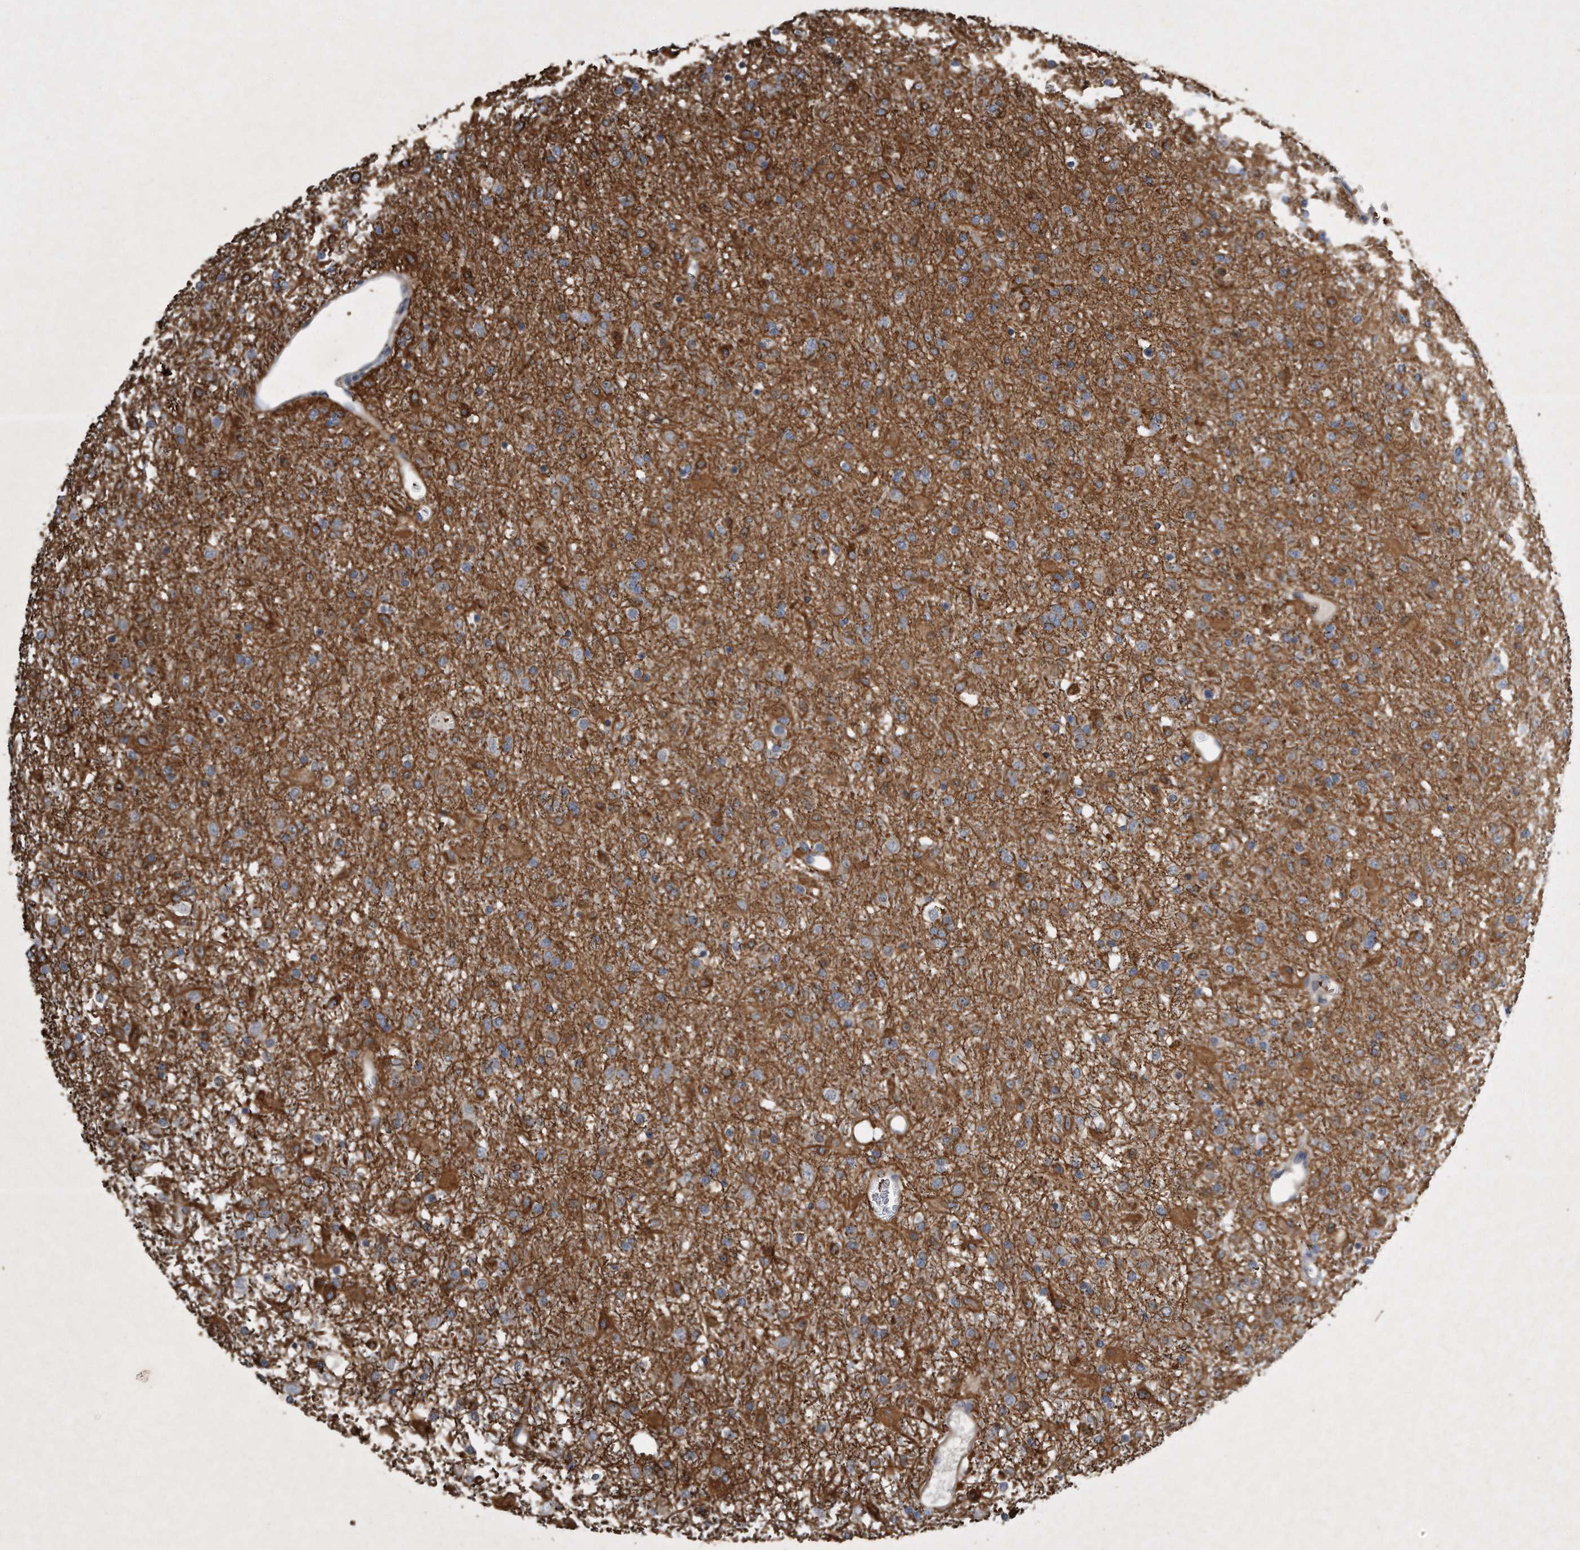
{"staining": {"intensity": "moderate", "quantity": "<25%", "location": "cytoplasmic/membranous"}, "tissue": "glioma", "cell_type": "Tumor cells", "image_type": "cancer", "snomed": [{"axis": "morphology", "description": "Glioma, malignant, Low grade"}, {"axis": "topography", "description": "Brain"}], "caption": "High-magnification brightfield microscopy of malignant glioma (low-grade) stained with DAB (brown) and counterstained with hematoxylin (blue). tumor cells exhibit moderate cytoplasmic/membranous expression is identified in approximately<25% of cells. (Brightfield microscopy of DAB IHC at high magnification).", "gene": "GPC1", "patient": {"sex": "male", "age": 65}}